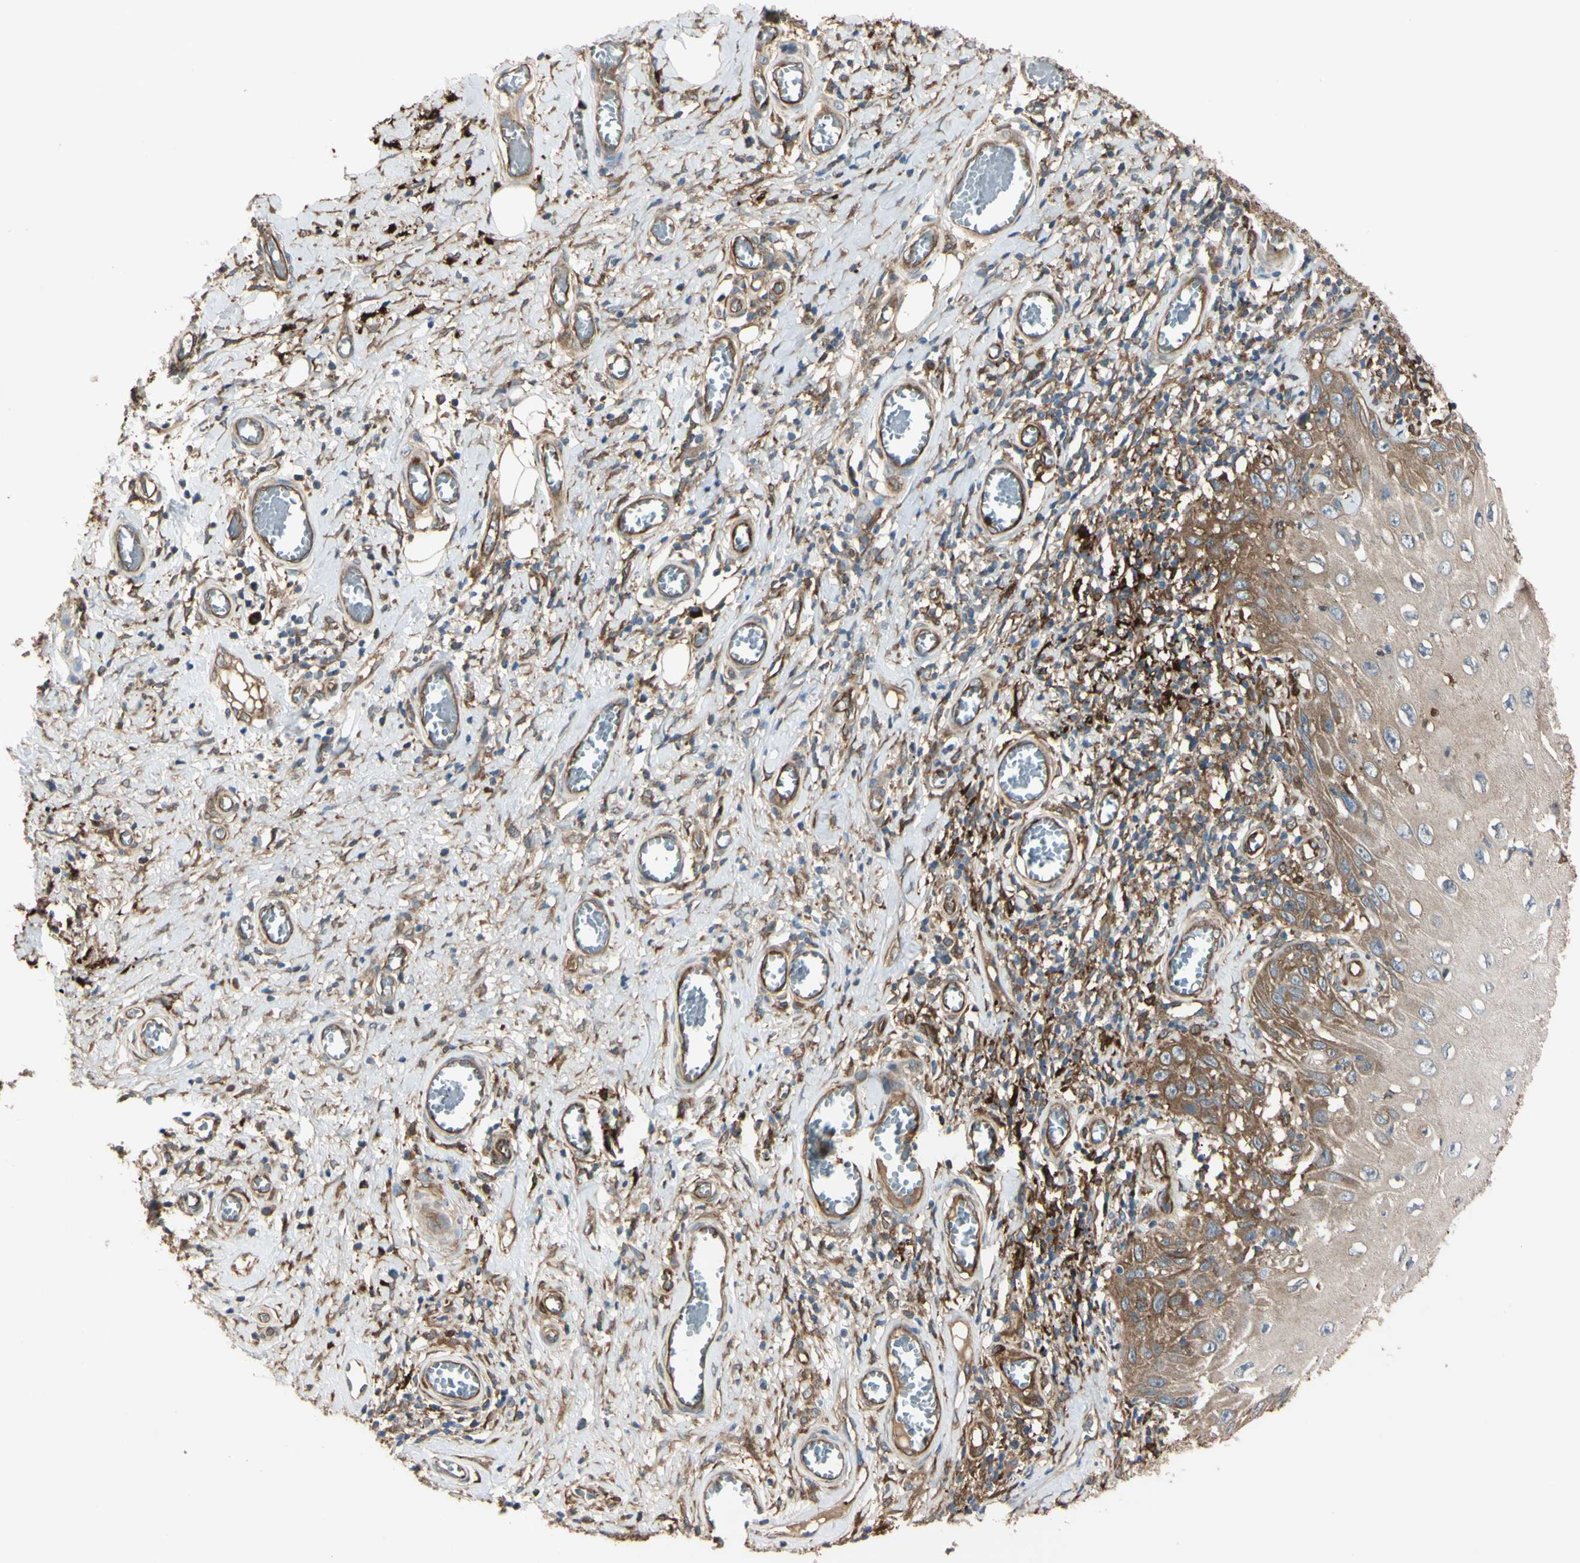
{"staining": {"intensity": "moderate", "quantity": "25%-75%", "location": "cytoplasmic/membranous"}, "tissue": "skin cancer", "cell_type": "Tumor cells", "image_type": "cancer", "snomed": [{"axis": "morphology", "description": "Squamous cell carcinoma, NOS"}, {"axis": "topography", "description": "Skin"}], "caption": "IHC histopathology image of neoplastic tissue: squamous cell carcinoma (skin) stained using immunohistochemistry shows medium levels of moderate protein expression localized specifically in the cytoplasmic/membranous of tumor cells, appearing as a cytoplasmic/membranous brown color.", "gene": "PTPN12", "patient": {"sex": "female", "age": 73}}